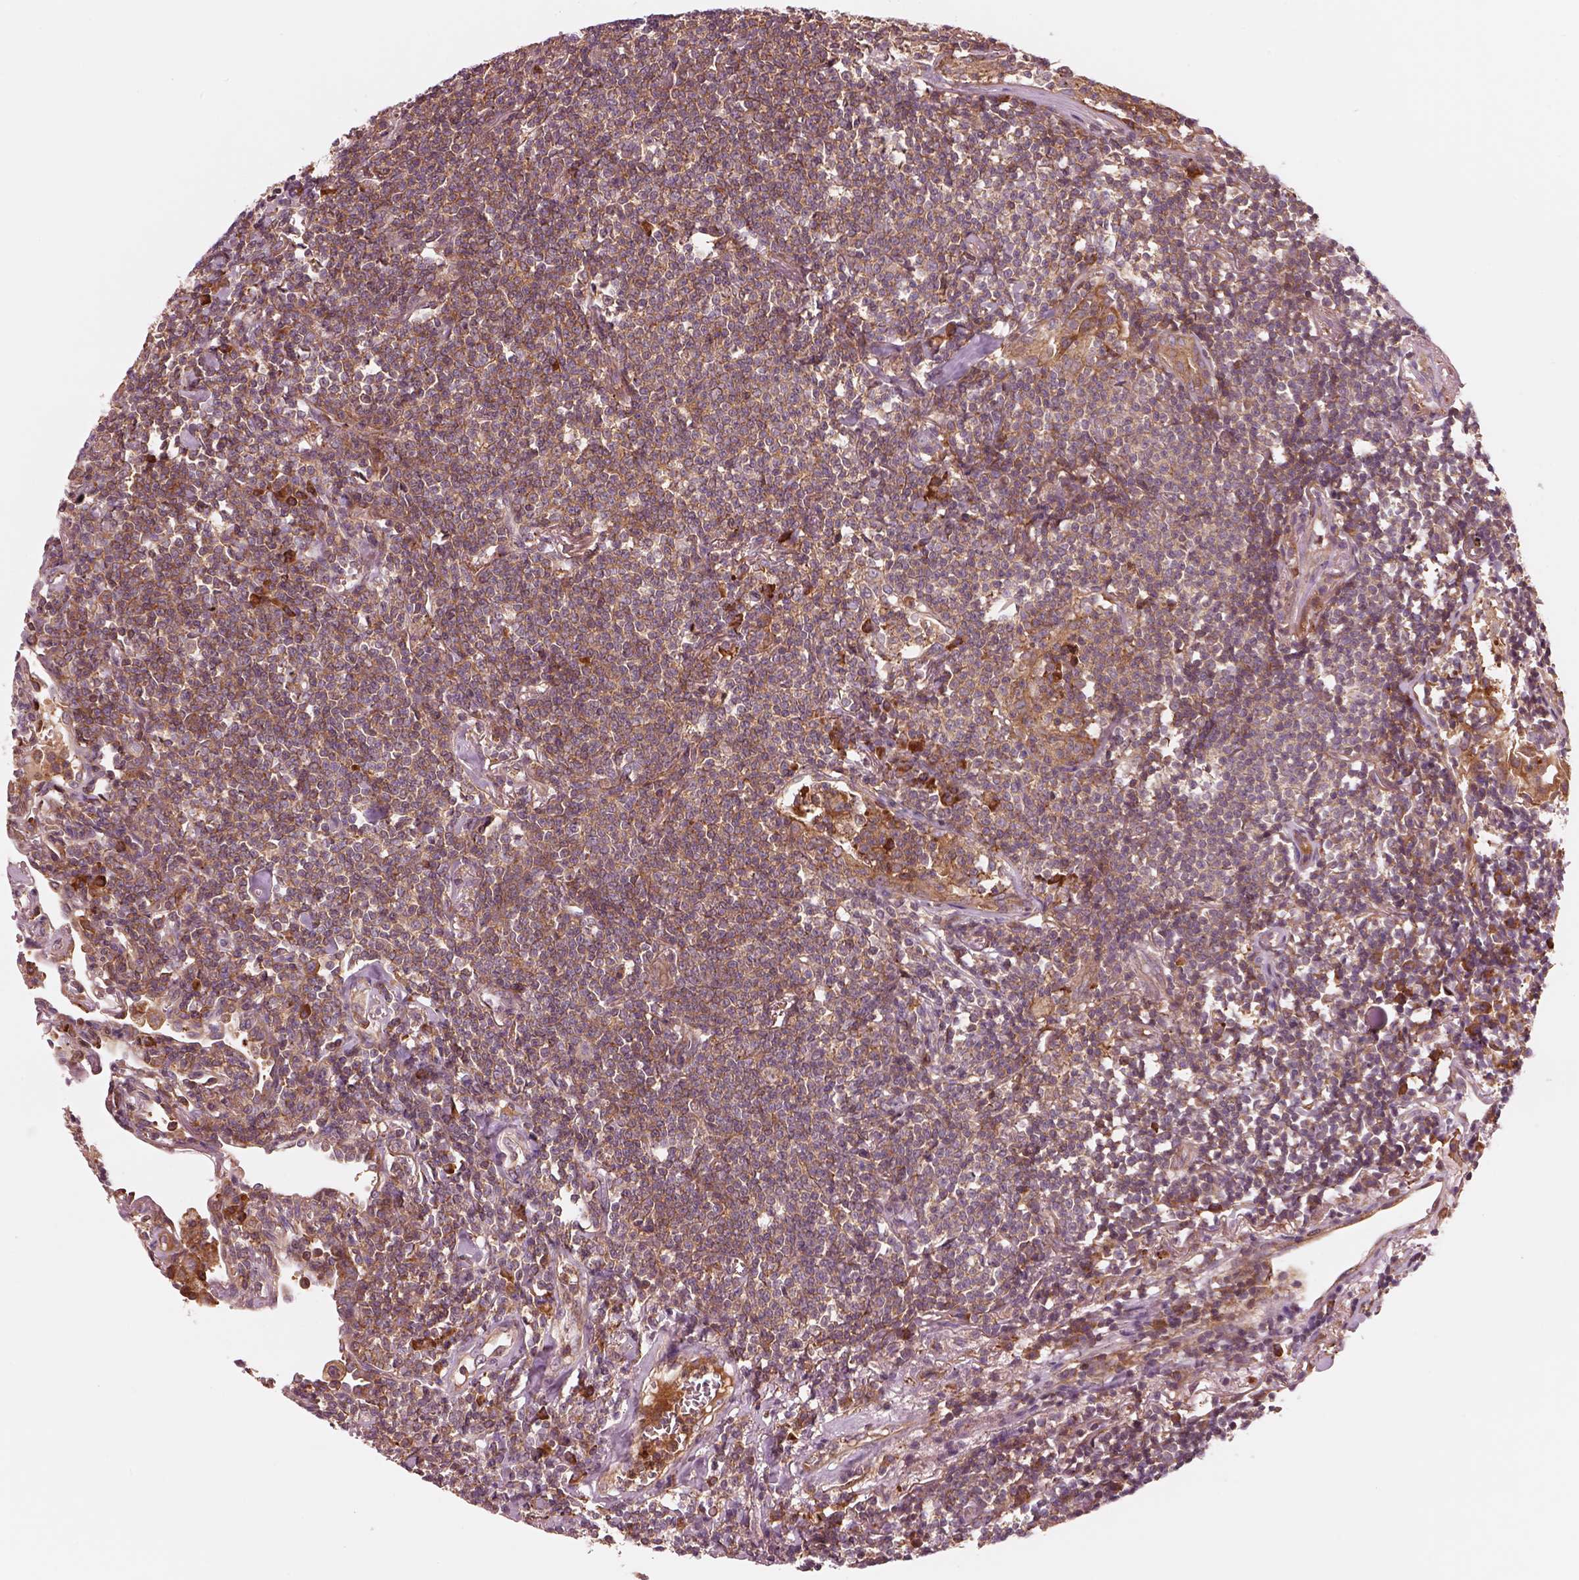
{"staining": {"intensity": "weak", "quantity": ">75%", "location": "cytoplasmic/membranous"}, "tissue": "lymphoma", "cell_type": "Tumor cells", "image_type": "cancer", "snomed": [{"axis": "morphology", "description": "Malignant lymphoma, non-Hodgkin's type, Low grade"}, {"axis": "topography", "description": "Lung"}], "caption": "Lymphoma stained with immunohistochemistry (IHC) demonstrates weak cytoplasmic/membranous expression in approximately >75% of tumor cells. The protein is shown in brown color, while the nuclei are stained blue.", "gene": "ASCC2", "patient": {"sex": "female", "age": 71}}